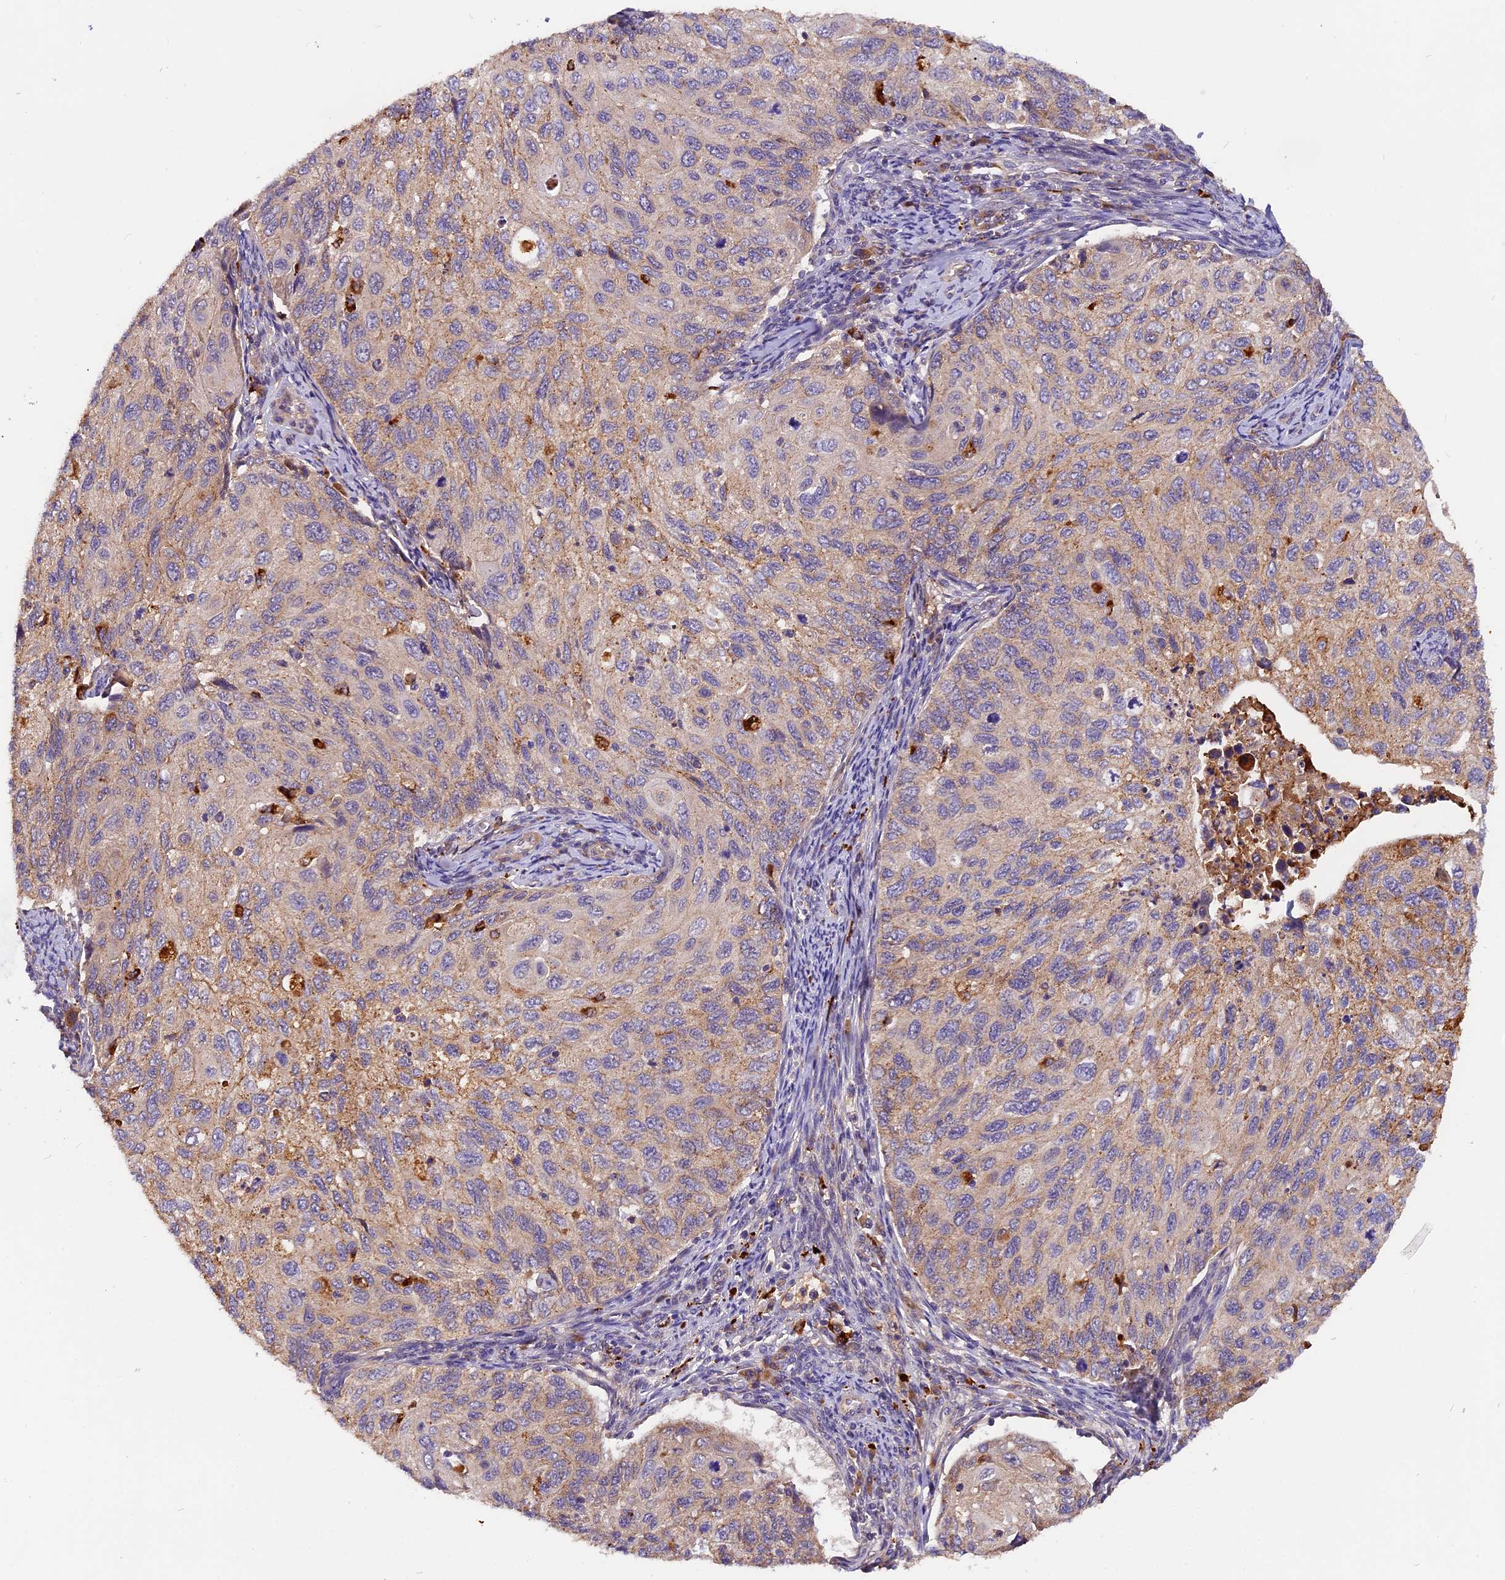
{"staining": {"intensity": "moderate", "quantity": "<25%", "location": "cytoplasmic/membranous"}, "tissue": "cervical cancer", "cell_type": "Tumor cells", "image_type": "cancer", "snomed": [{"axis": "morphology", "description": "Squamous cell carcinoma, NOS"}, {"axis": "topography", "description": "Cervix"}], "caption": "Cervical squamous cell carcinoma stained with DAB immunohistochemistry reveals low levels of moderate cytoplasmic/membranous positivity in approximately <25% of tumor cells.", "gene": "COPE", "patient": {"sex": "female", "age": 70}}